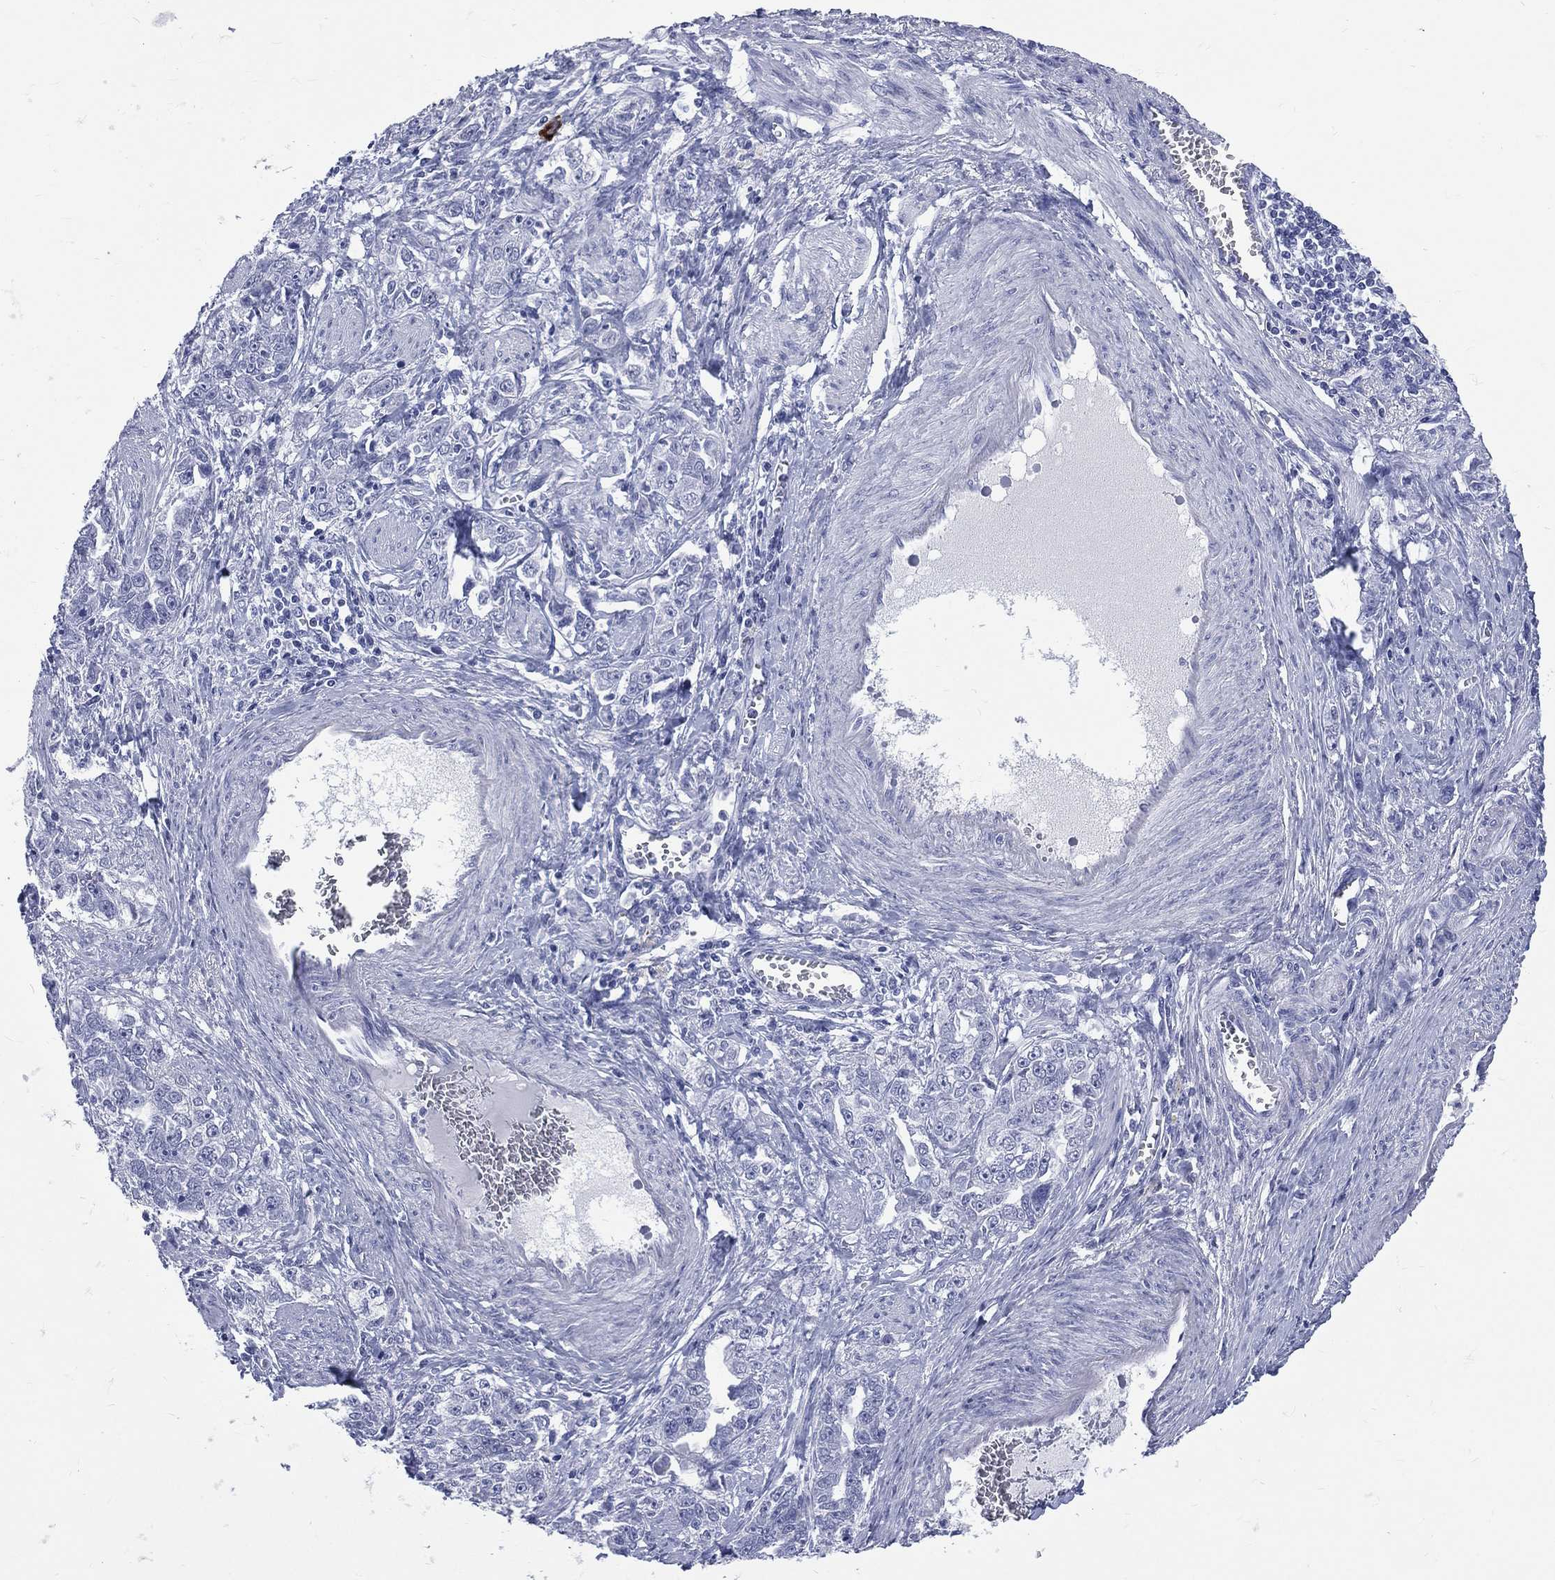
{"staining": {"intensity": "negative", "quantity": "none", "location": "none"}, "tissue": "ovarian cancer", "cell_type": "Tumor cells", "image_type": "cancer", "snomed": [{"axis": "morphology", "description": "Cystadenocarcinoma, serous, NOS"}, {"axis": "topography", "description": "Ovary"}], "caption": "Immunohistochemical staining of ovarian cancer (serous cystadenocarcinoma) exhibits no significant positivity in tumor cells.", "gene": "MLLT10", "patient": {"sex": "female", "age": 51}}